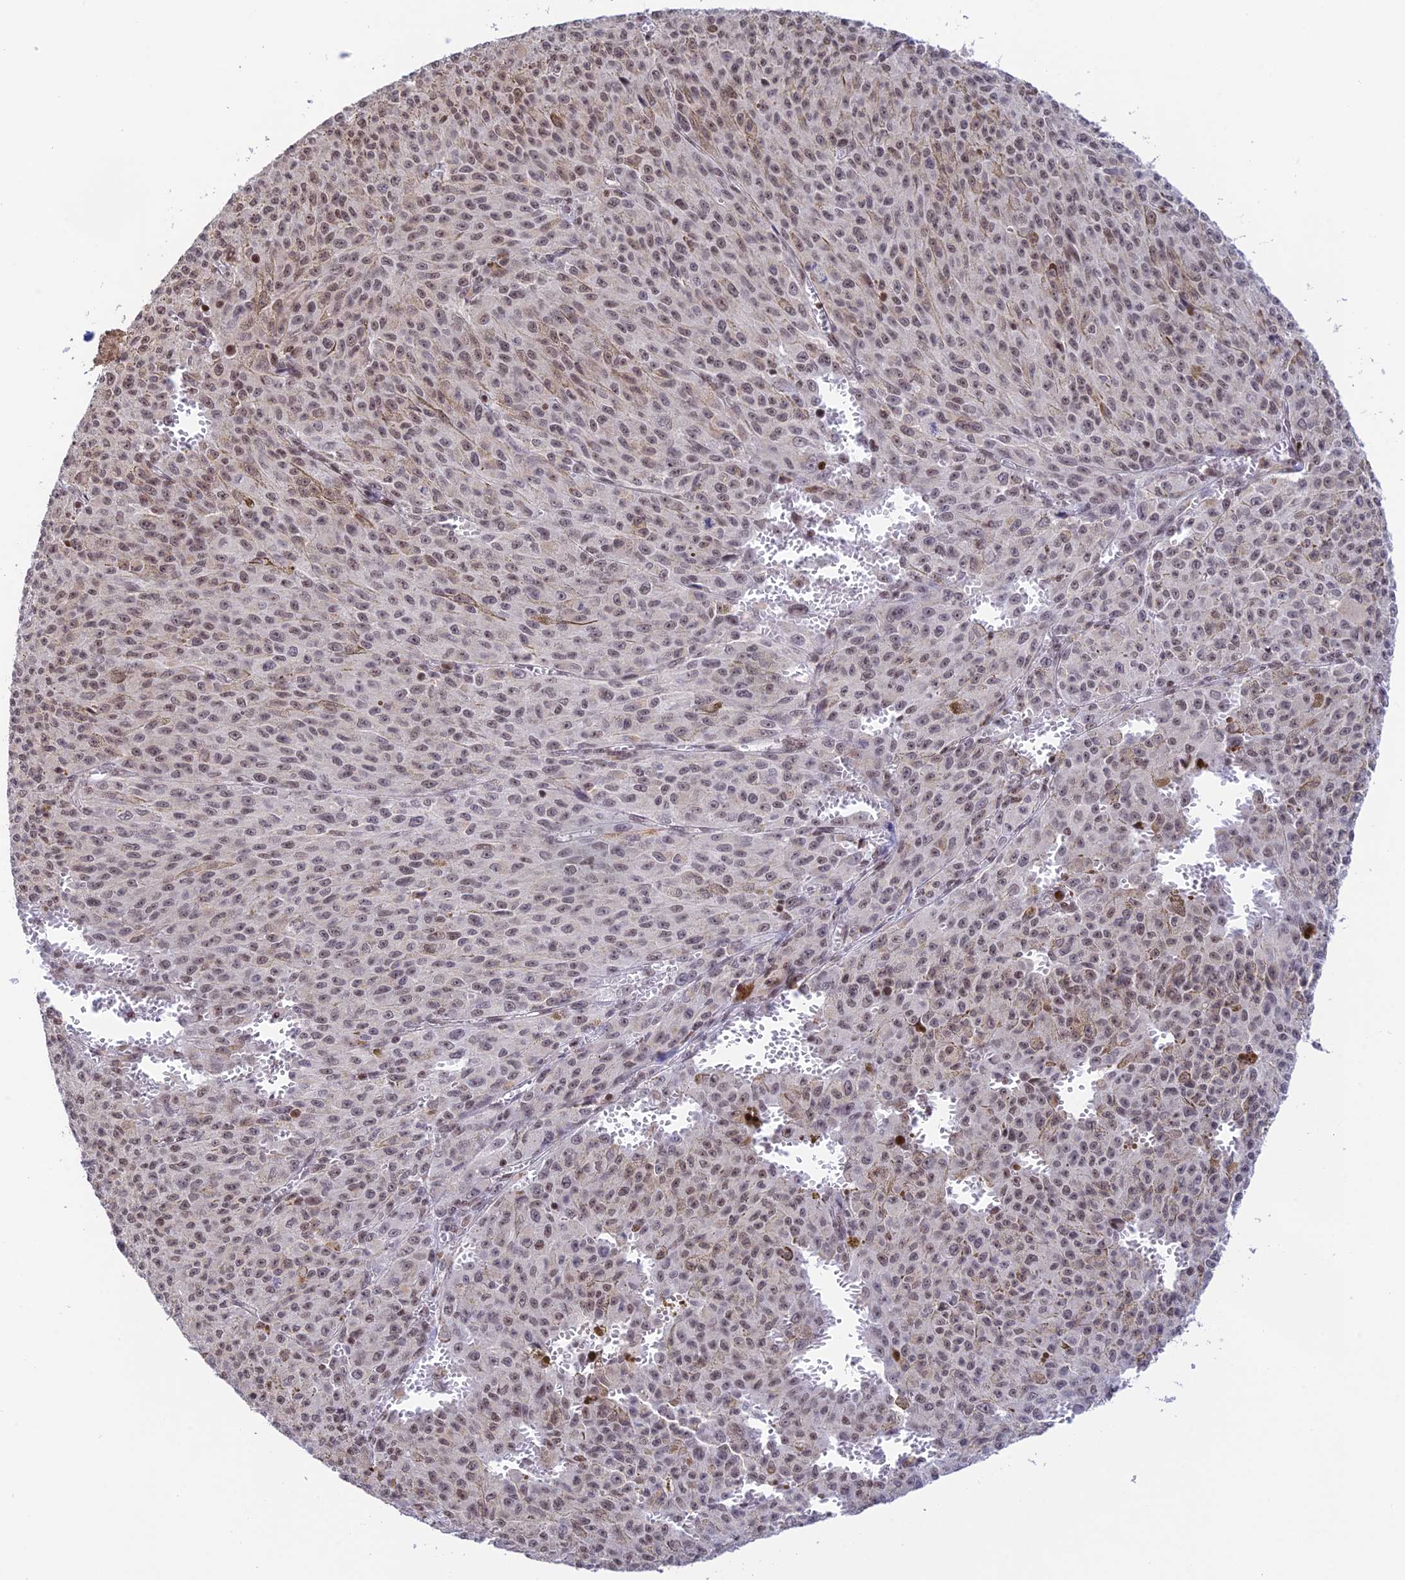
{"staining": {"intensity": "moderate", "quantity": "25%-75%", "location": "cytoplasmic/membranous,nuclear"}, "tissue": "melanoma", "cell_type": "Tumor cells", "image_type": "cancer", "snomed": [{"axis": "morphology", "description": "Malignant melanoma, NOS"}, {"axis": "topography", "description": "Skin"}], "caption": "Immunohistochemistry histopathology image of neoplastic tissue: human melanoma stained using IHC displays medium levels of moderate protein expression localized specifically in the cytoplasmic/membranous and nuclear of tumor cells, appearing as a cytoplasmic/membranous and nuclear brown color.", "gene": "THAP11", "patient": {"sex": "female", "age": 52}}